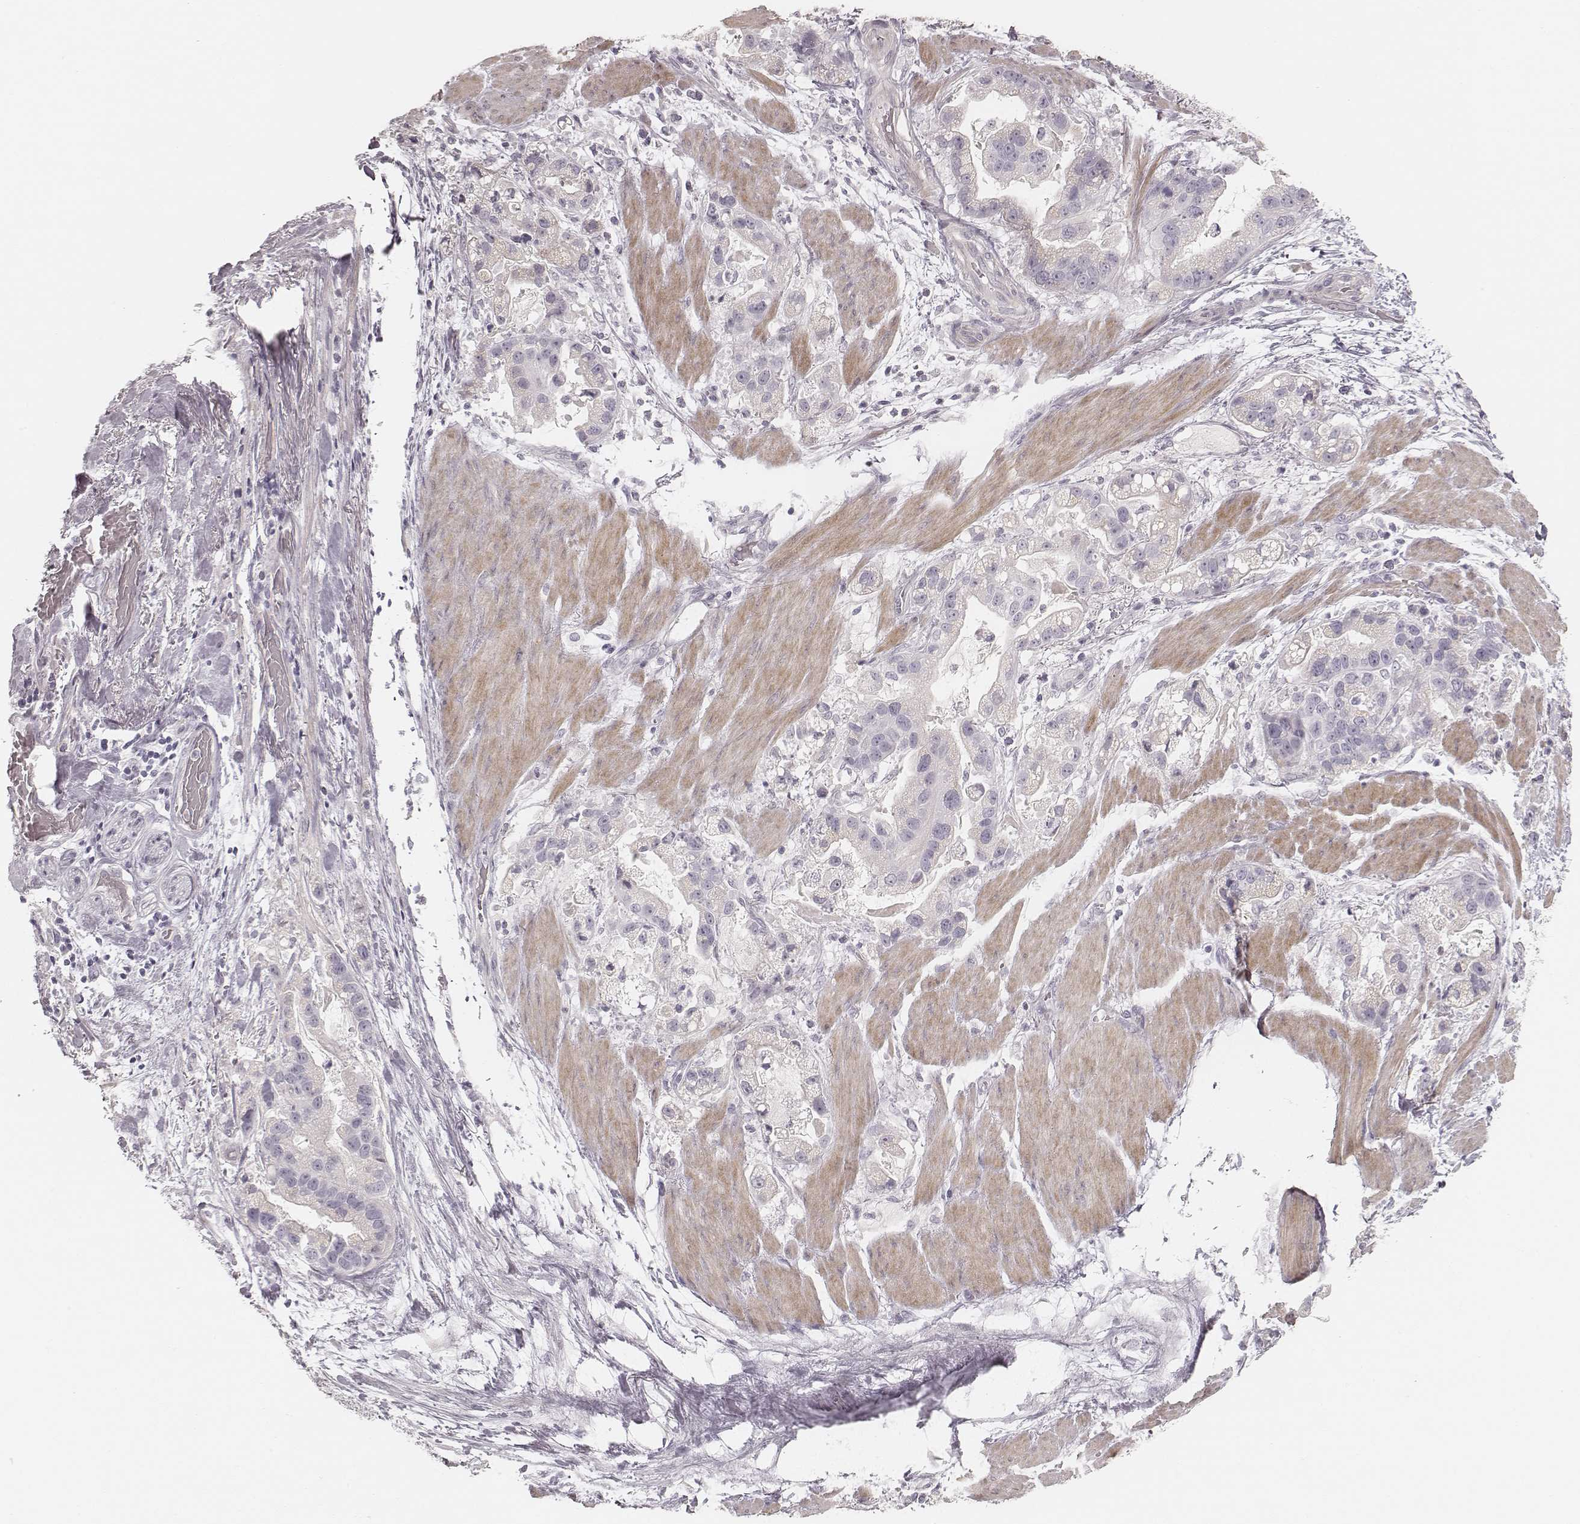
{"staining": {"intensity": "negative", "quantity": "none", "location": "none"}, "tissue": "stomach cancer", "cell_type": "Tumor cells", "image_type": "cancer", "snomed": [{"axis": "morphology", "description": "Adenocarcinoma, NOS"}, {"axis": "topography", "description": "Stomach"}], "caption": "This is an immunohistochemistry (IHC) image of adenocarcinoma (stomach). There is no expression in tumor cells.", "gene": "SPATA24", "patient": {"sex": "male", "age": 59}}